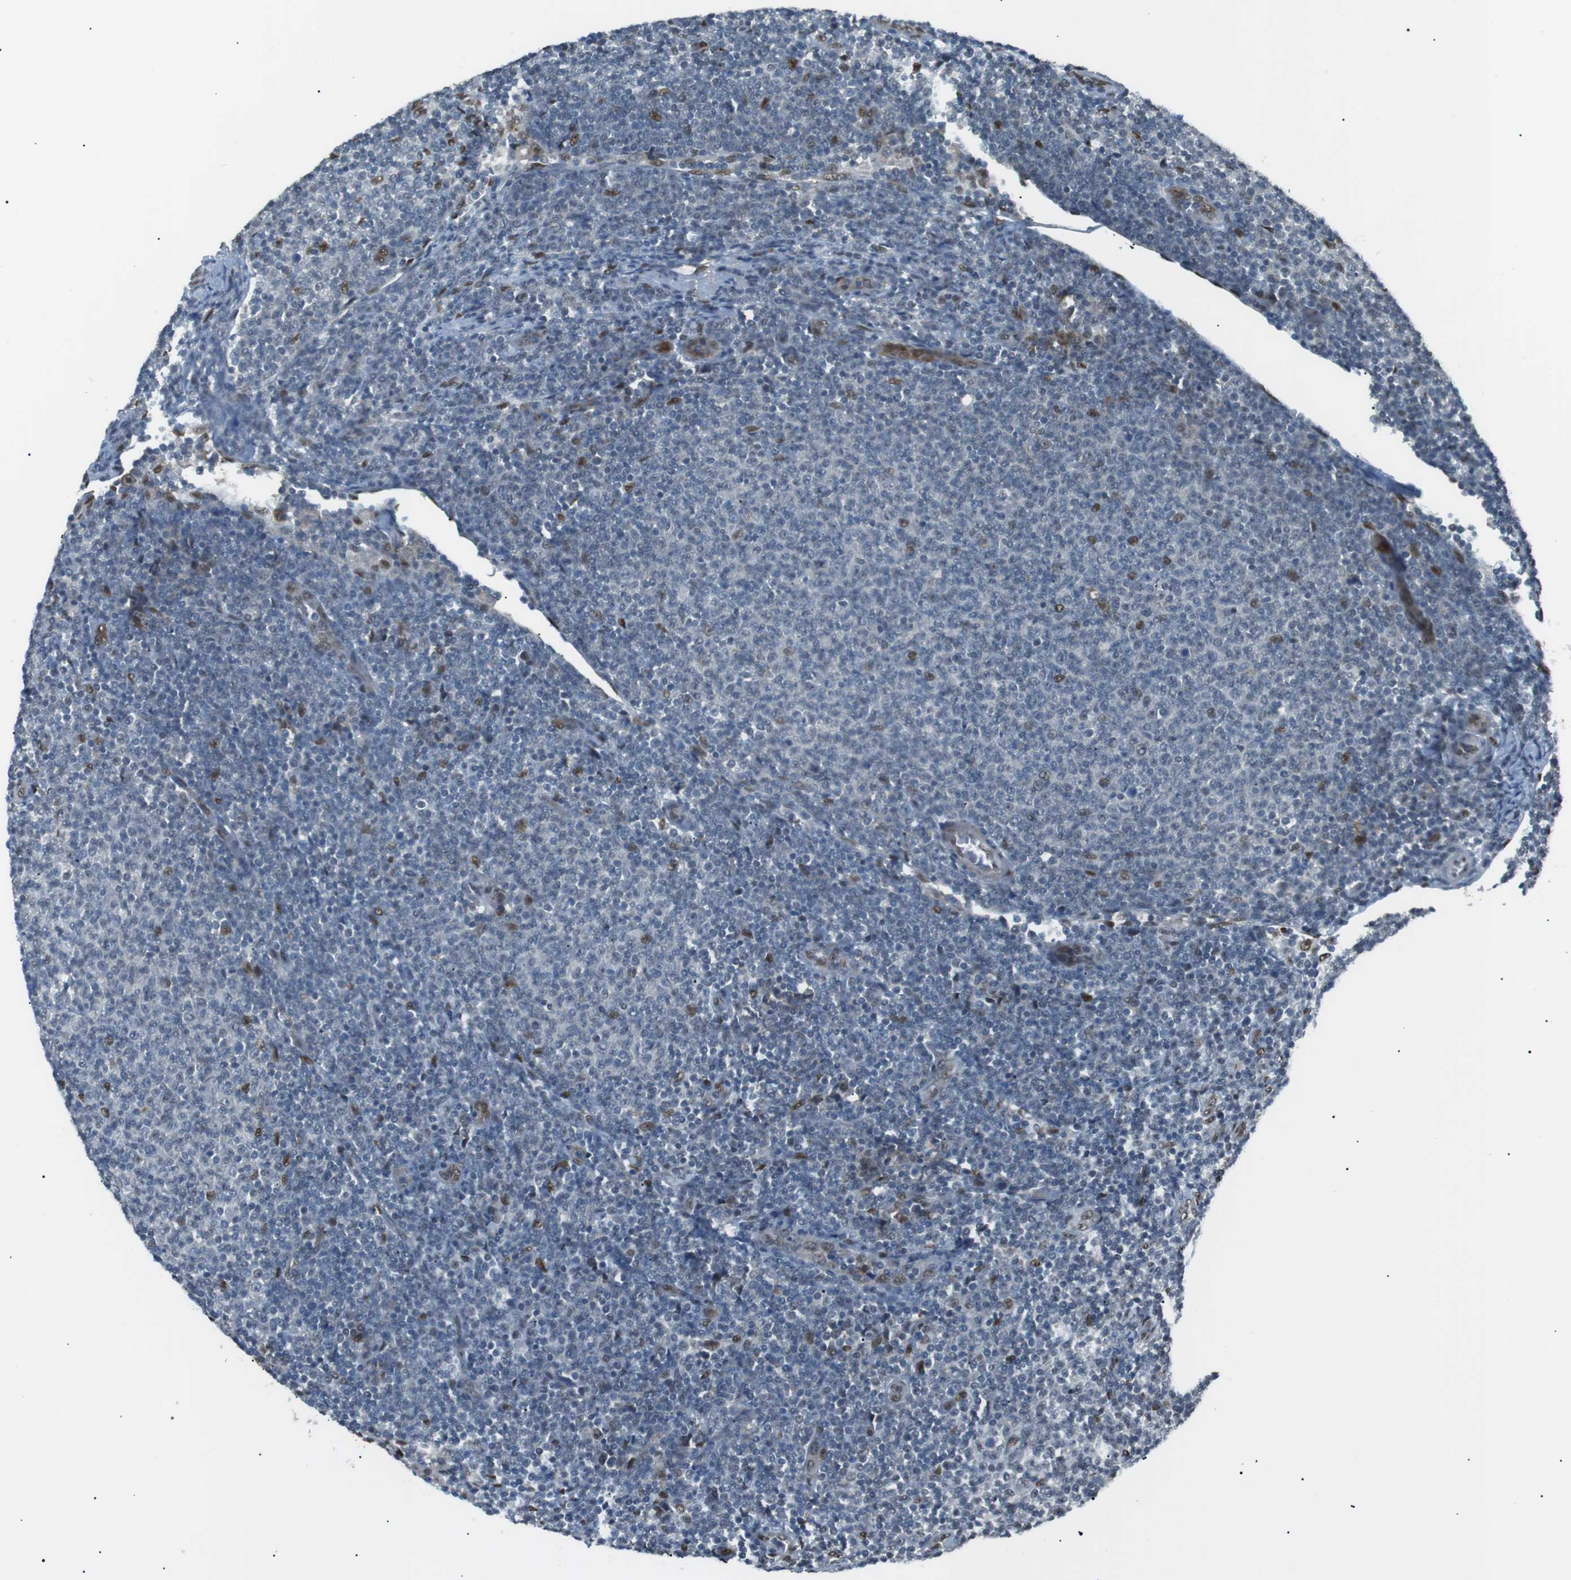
{"staining": {"intensity": "moderate", "quantity": "<25%", "location": "nuclear"}, "tissue": "lymphoma", "cell_type": "Tumor cells", "image_type": "cancer", "snomed": [{"axis": "morphology", "description": "Malignant lymphoma, non-Hodgkin's type, Low grade"}, {"axis": "topography", "description": "Lymph node"}], "caption": "Brown immunohistochemical staining in human malignant lymphoma, non-Hodgkin's type (low-grade) displays moderate nuclear expression in about <25% of tumor cells.", "gene": "SRPK2", "patient": {"sex": "male", "age": 66}}